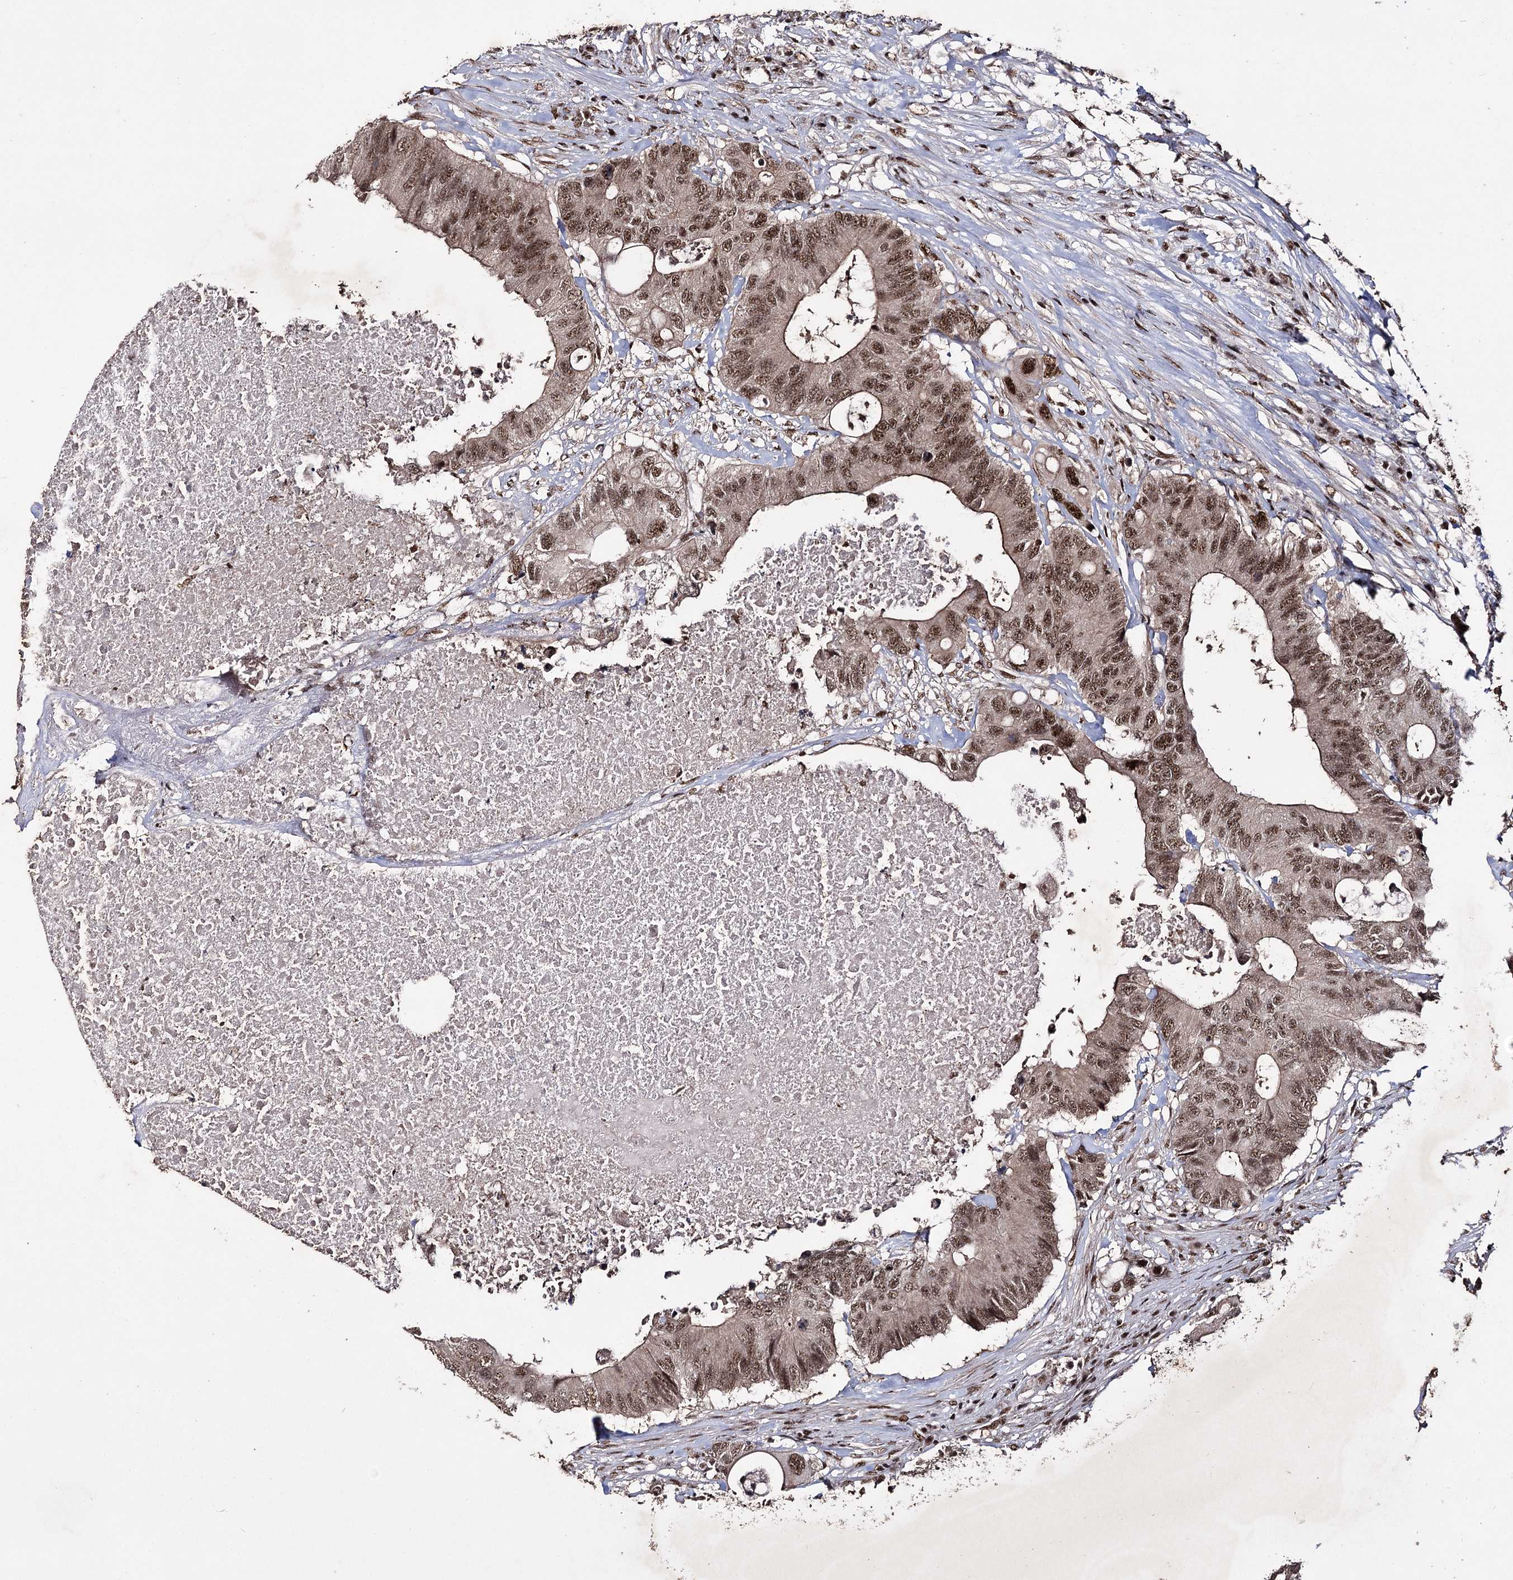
{"staining": {"intensity": "moderate", "quantity": ">75%", "location": "nuclear"}, "tissue": "colorectal cancer", "cell_type": "Tumor cells", "image_type": "cancer", "snomed": [{"axis": "morphology", "description": "Adenocarcinoma, NOS"}, {"axis": "topography", "description": "Colon"}], "caption": "IHC (DAB) staining of human adenocarcinoma (colorectal) reveals moderate nuclear protein expression in about >75% of tumor cells. (Stains: DAB in brown, nuclei in blue, Microscopy: brightfield microscopy at high magnification).", "gene": "PRPF40A", "patient": {"sex": "male", "age": 71}}